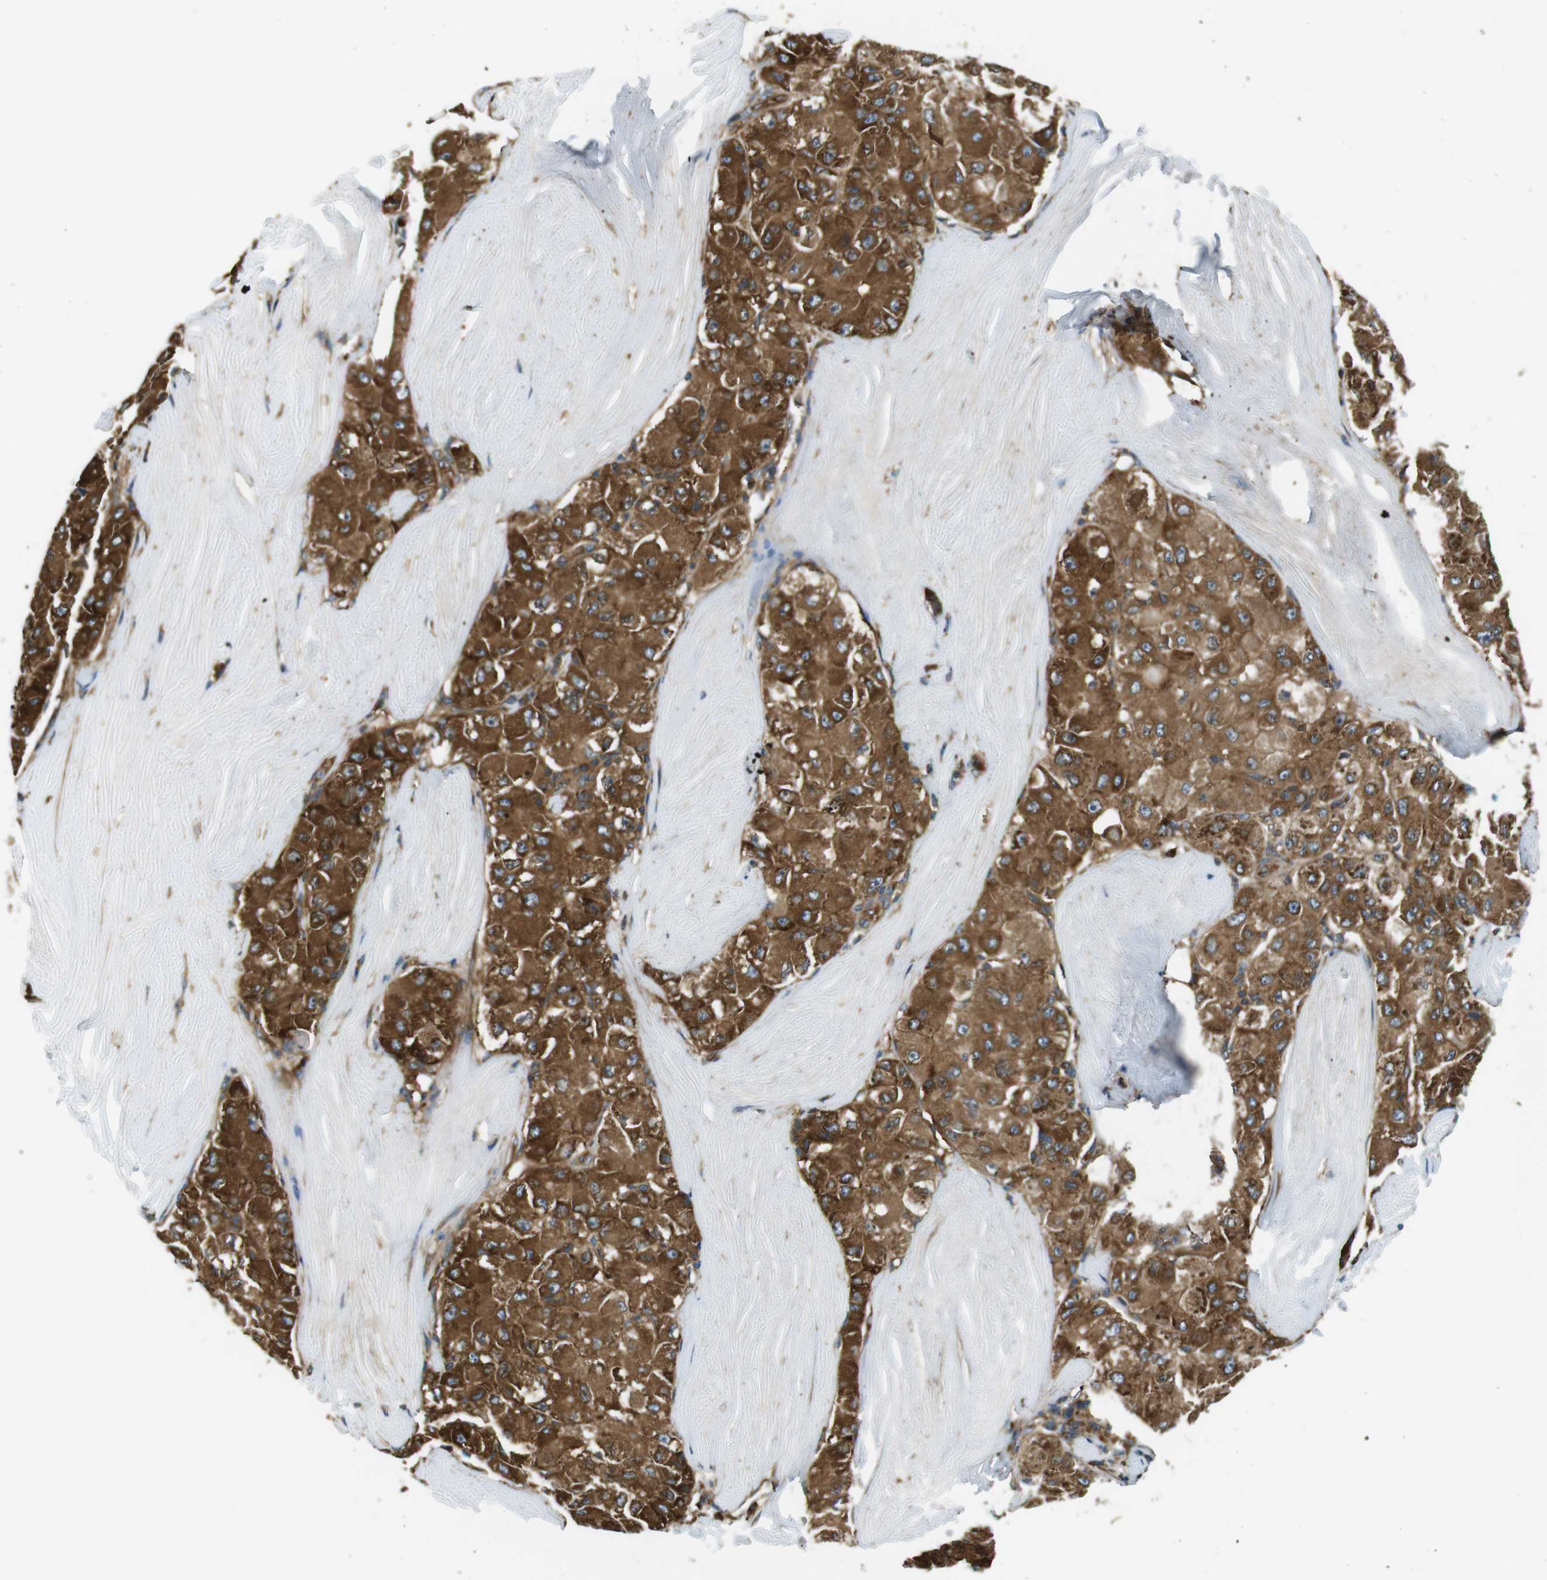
{"staining": {"intensity": "moderate", "quantity": ">75%", "location": "cytoplasmic/membranous"}, "tissue": "liver cancer", "cell_type": "Tumor cells", "image_type": "cancer", "snomed": [{"axis": "morphology", "description": "Carcinoma, Hepatocellular, NOS"}, {"axis": "topography", "description": "Liver"}], "caption": "Human liver hepatocellular carcinoma stained for a protein (brown) reveals moderate cytoplasmic/membranous positive staining in about >75% of tumor cells.", "gene": "TSC1", "patient": {"sex": "male", "age": 80}}